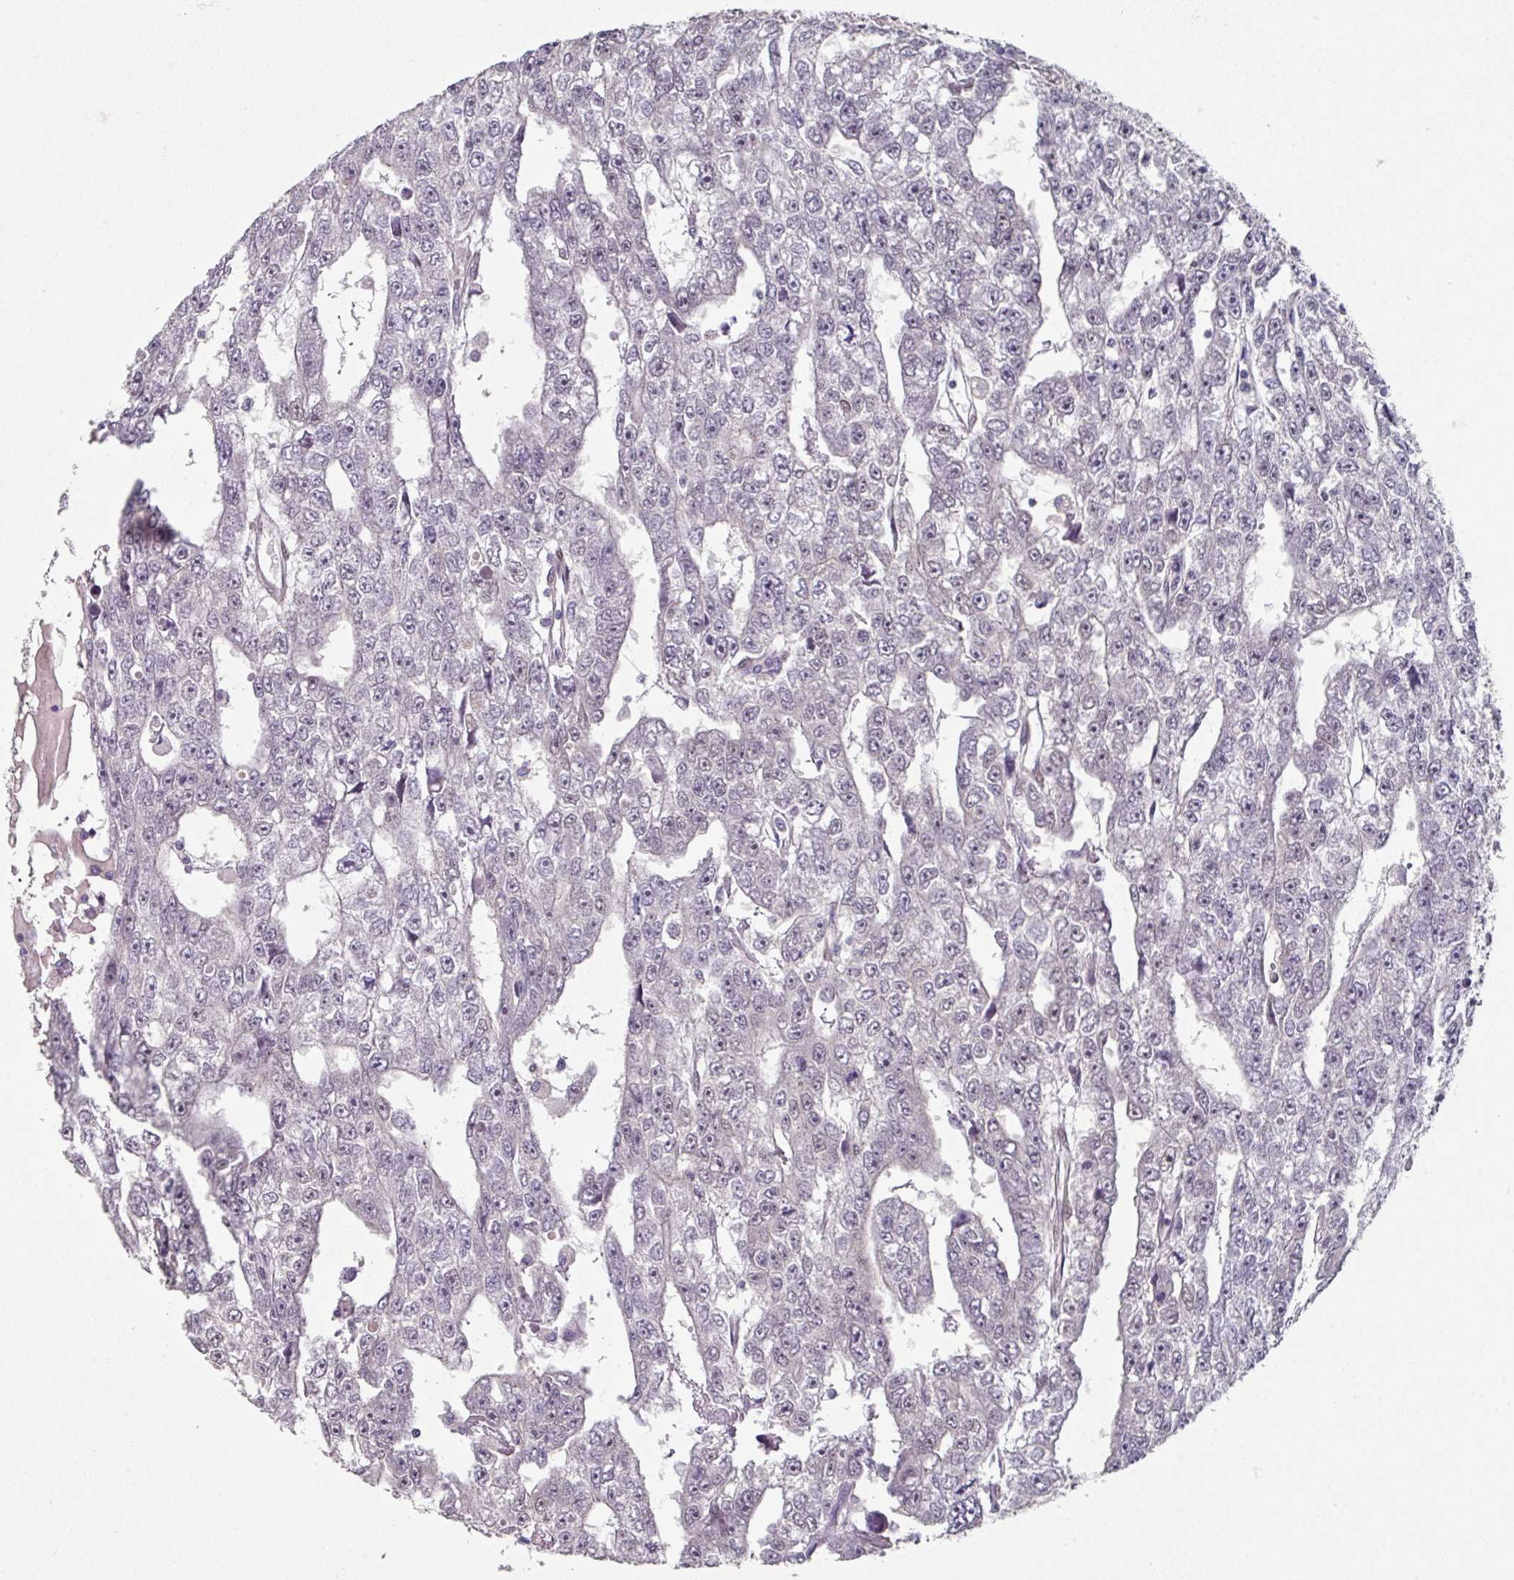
{"staining": {"intensity": "weak", "quantity": "<25%", "location": "nuclear"}, "tissue": "testis cancer", "cell_type": "Tumor cells", "image_type": "cancer", "snomed": [{"axis": "morphology", "description": "Carcinoma, Embryonal, NOS"}, {"axis": "topography", "description": "Testis"}], "caption": "DAB (3,3'-diaminobenzidine) immunohistochemical staining of human testis embryonal carcinoma demonstrates no significant staining in tumor cells.", "gene": "ELK1", "patient": {"sex": "male", "age": 20}}